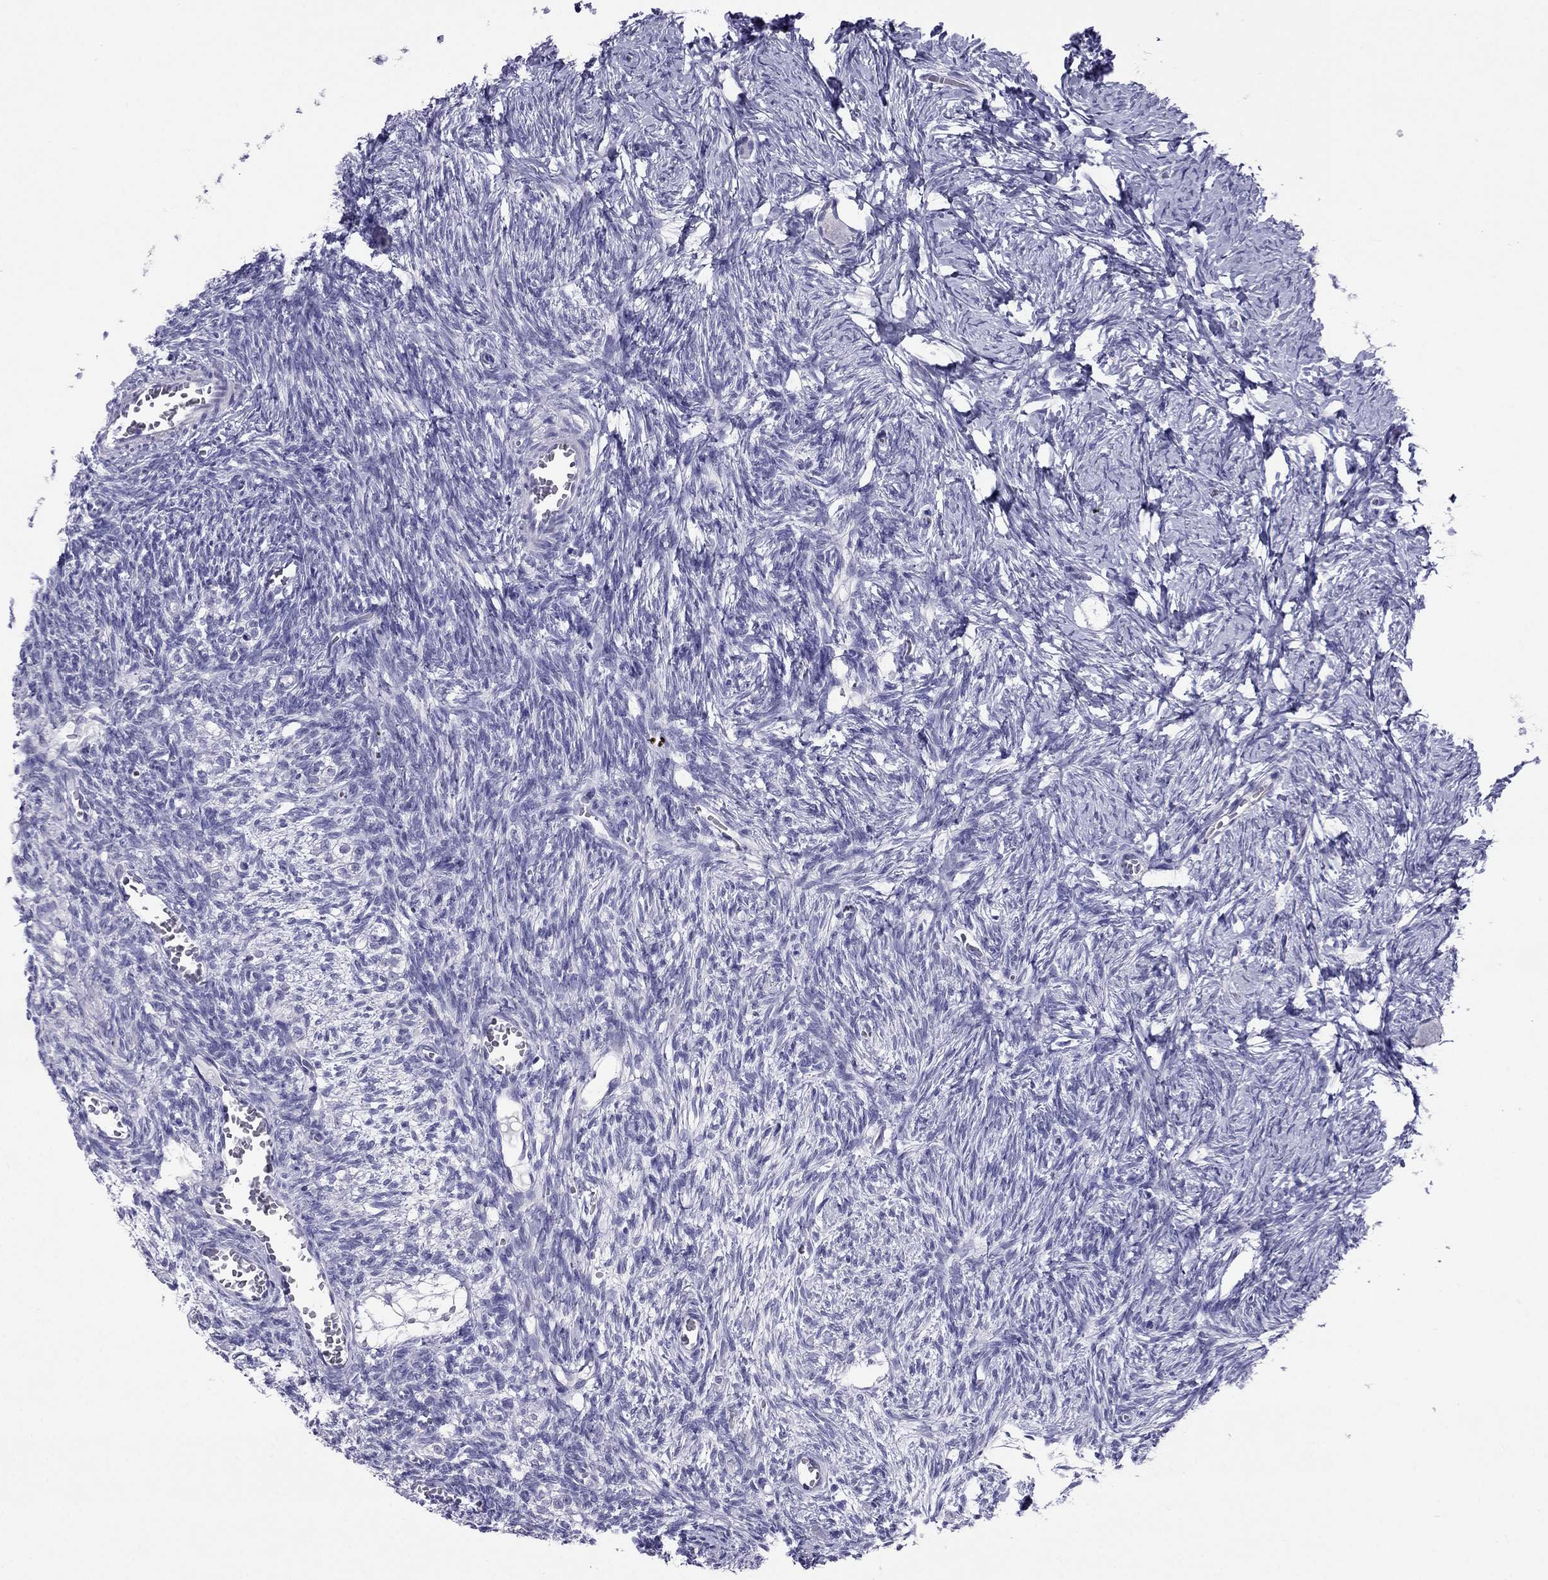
{"staining": {"intensity": "negative", "quantity": "none", "location": "none"}, "tissue": "ovary", "cell_type": "Ovarian stroma cells", "image_type": "normal", "snomed": [{"axis": "morphology", "description": "Normal tissue, NOS"}, {"axis": "topography", "description": "Ovary"}], "caption": "There is no significant staining in ovarian stroma cells of ovary.", "gene": "CROCC2", "patient": {"sex": "female", "age": 27}}